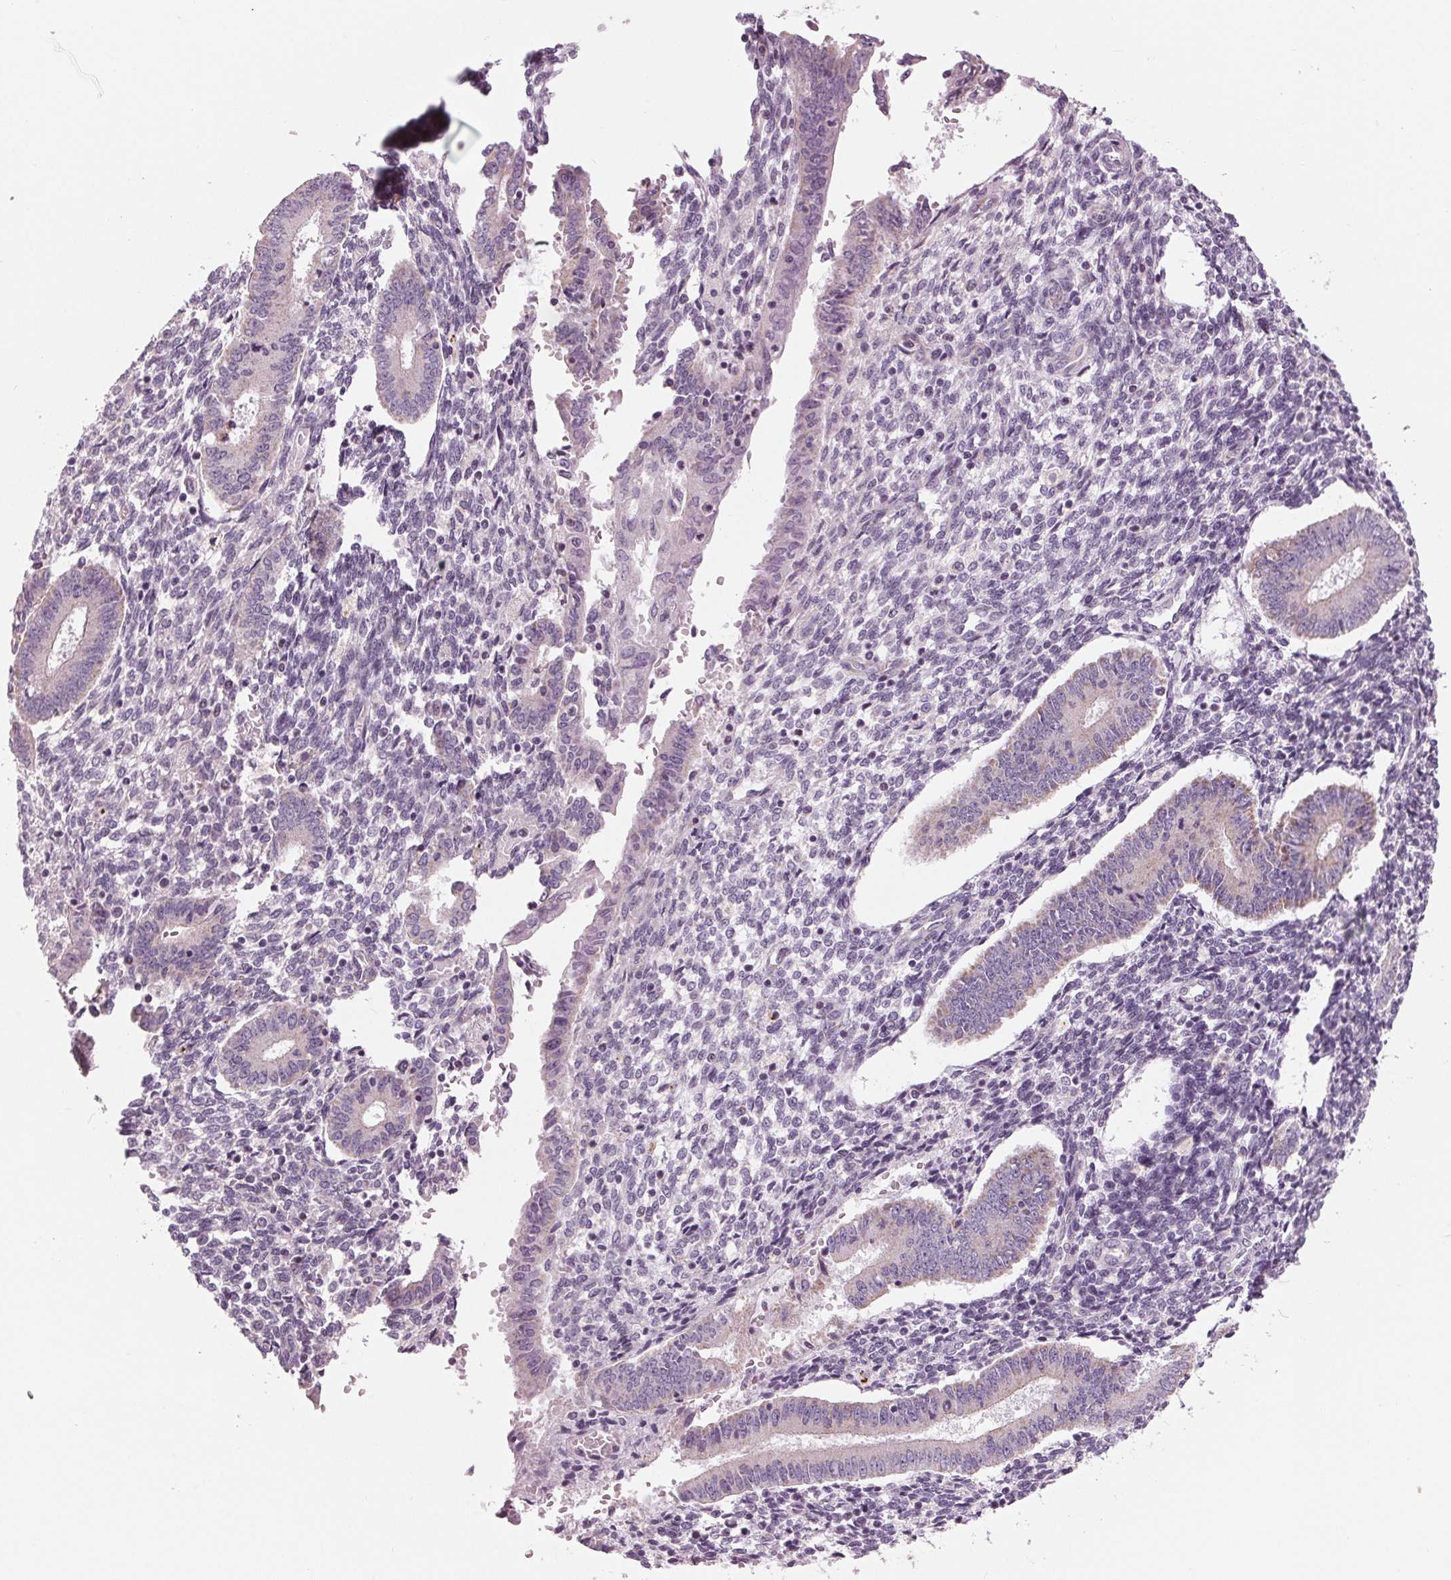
{"staining": {"intensity": "negative", "quantity": "none", "location": "none"}, "tissue": "endometrium", "cell_type": "Cells in endometrial stroma", "image_type": "normal", "snomed": [{"axis": "morphology", "description": "Normal tissue, NOS"}, {"axis": "topography", "description": "Endometrium"}], "caption": "IHC image of unremarkable endometrium stained for a protein (brown), which exhibits no positivity in cells in endometrial stroma. Nuclei are stained in blue.", "gene": "SAMD4A", "patient": {"sex": "female", "age": 40}}